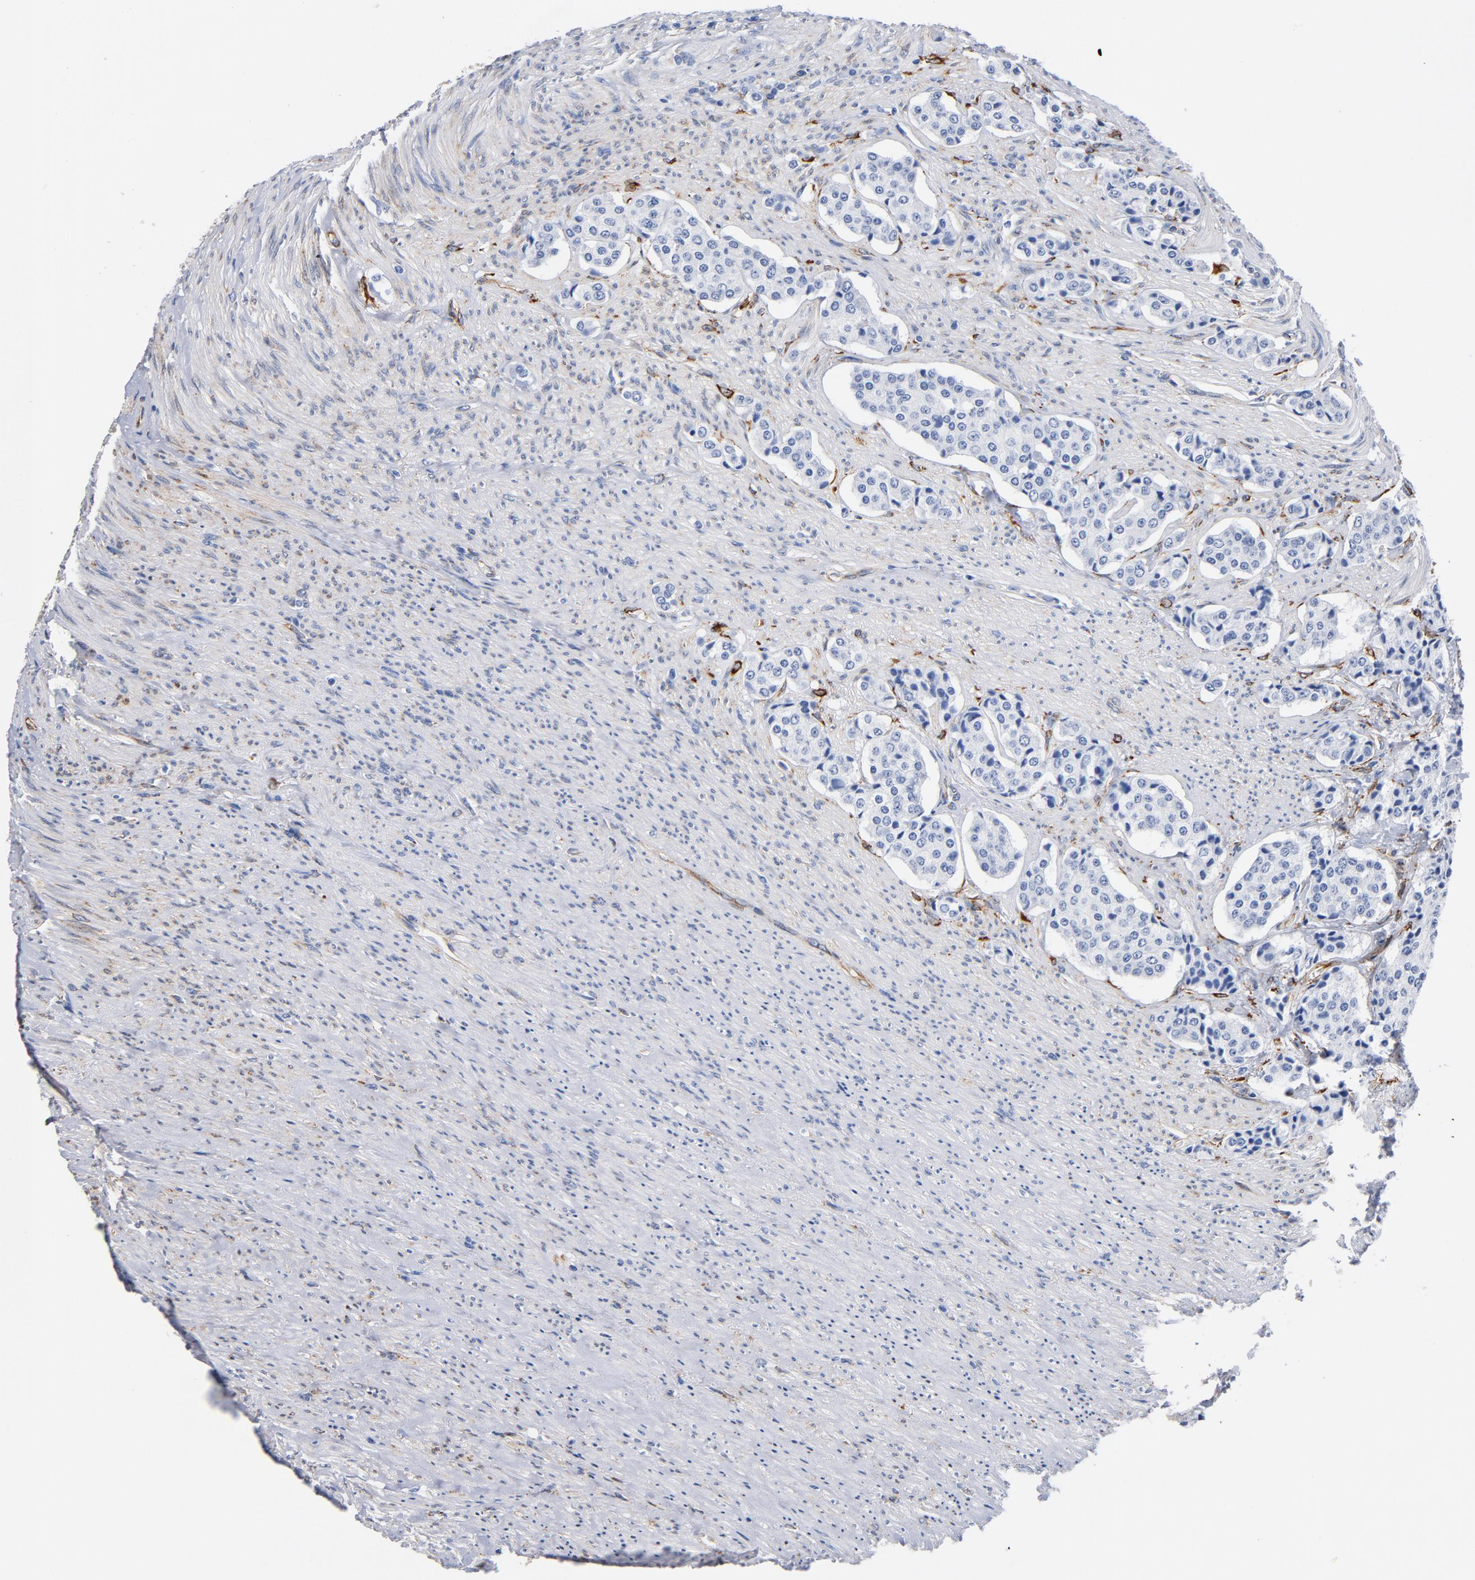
{"staining": {"intensity": "negative", "quantity": "none", "location": "none"}, "tissue": "carcinoid", "cell_type": "Tumor cells", "image_type": "cancer", "snomed": [{"axis": "morphology", "description": "Carcinoid, malignant, NOS"}, {"axis": "topography", "description": "Colon"}], "caption": "High power microscopy micrograph of an IHC micrograph of carcinoid, revealing no significant positivity in tumor cells.", "gene": "SERPINH1", "patient": {"sex": "female", "age": 61}}